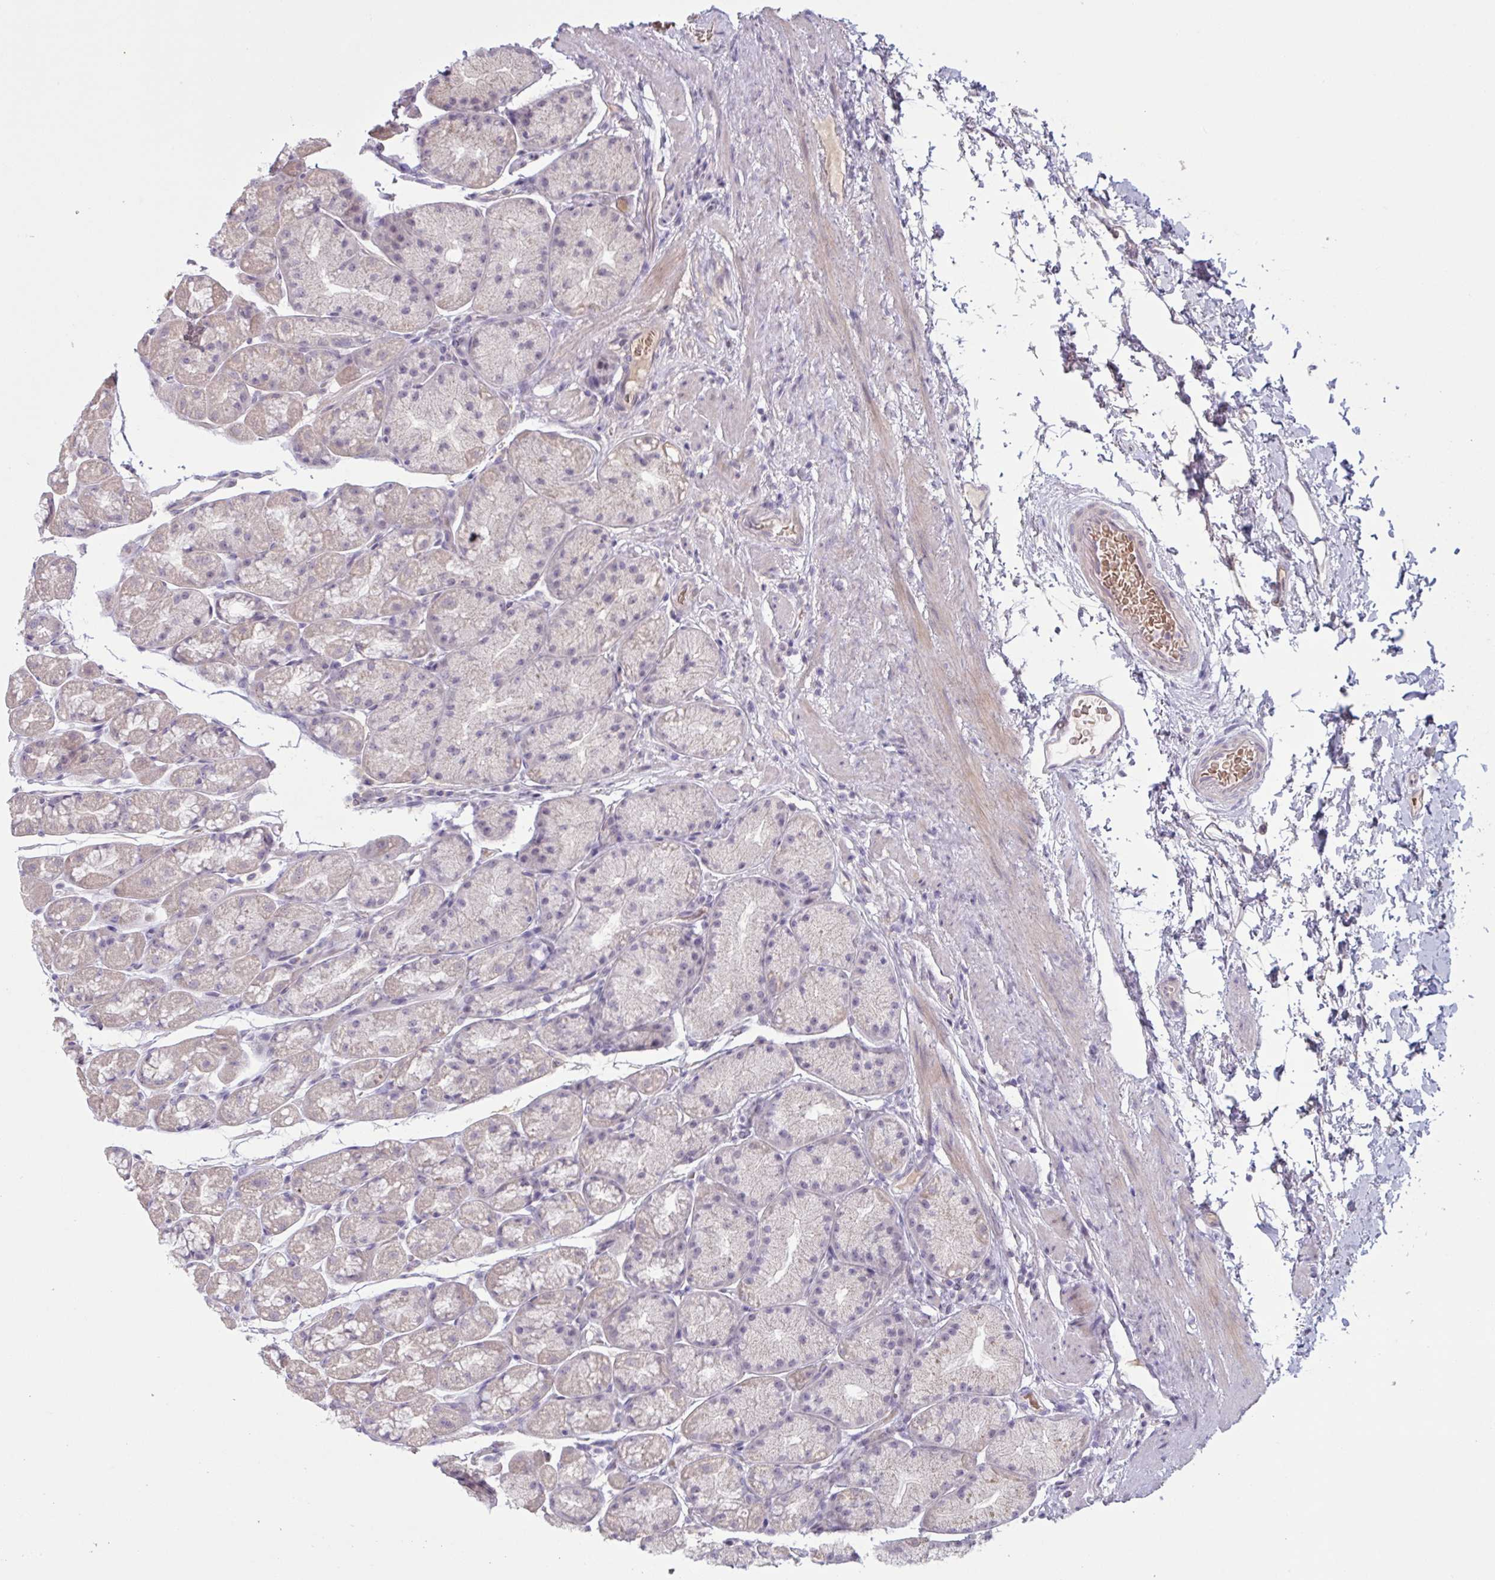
{"staining": {"intensity": "weak", "quantity": "<25%", "location": "cytoplasmic/membranous"}, "tissue": "stomach", "cell_type": "Glandular cells", "image_type": "normal", "snomed": [{"axis": "morphology", "description": "Normal tissue, NOS"}, {"axis": "topography", "description": "Stomach, lower"}], "caption": "DAB (3,3'-diaminobenzidine) immunohistochemical staining of normal human stomach demonstrates no significant expression in glandular cells.", "gene": "ENSG00000281613", "patient": {"sex": "male", "age": 67}}